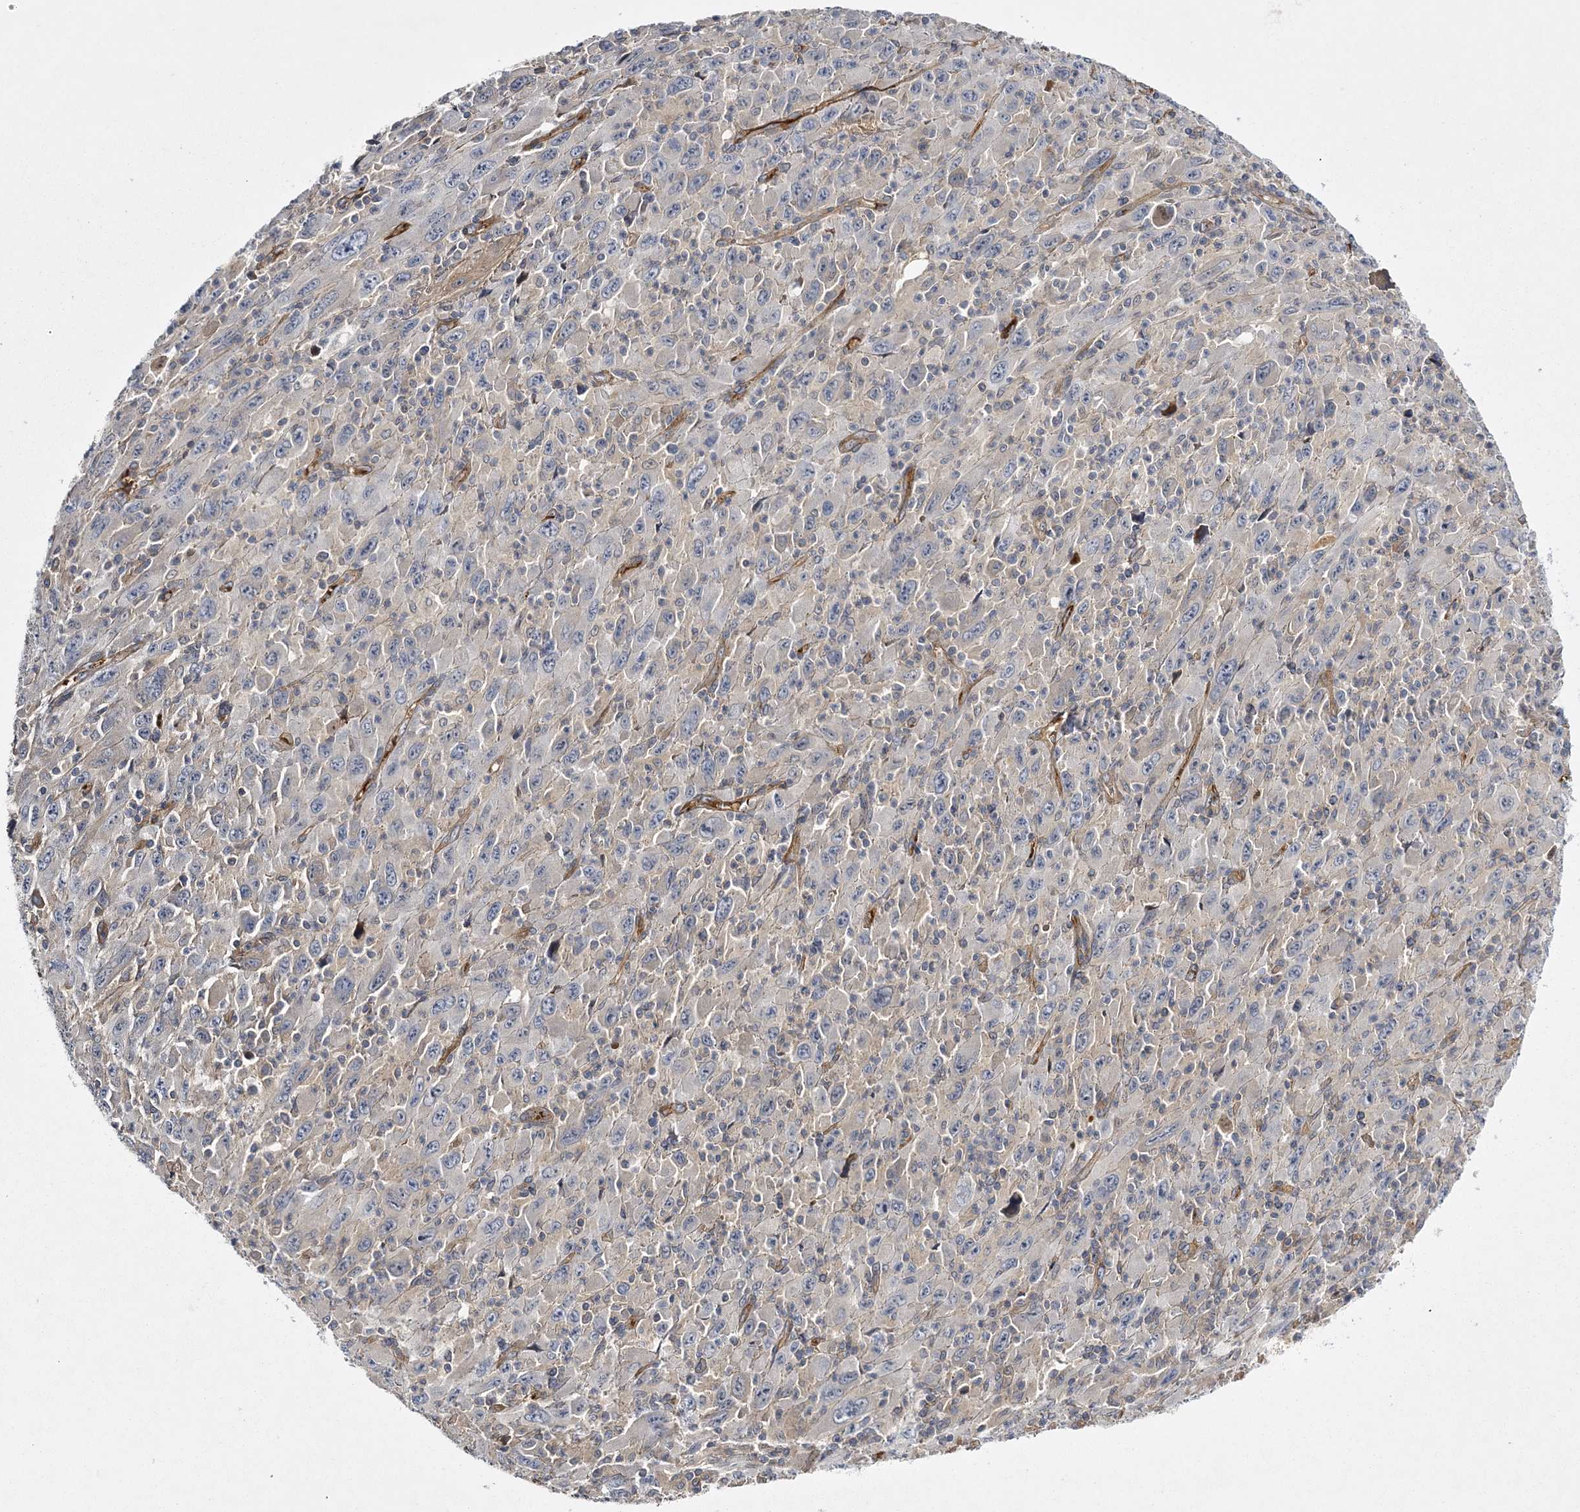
{"staining": {"intensity": "negative", "quantity": "none", "location": "none"}, "tissue": "melanoma", "cell_type": "Tumor cells", "image_type": "cancer", "snomed": [{"axis": "morphology", "description": "Malignant melanoma, Metastatic site"}, {"axis": "topography", "description": "Skin"}], "caption": "This is a histopathology image of IHC staining of malignant melanoma (metastatic site), which shows no expression in tumor cells.", "gene": "CALN1", "patient": {"sex": "female", "age": 56}}